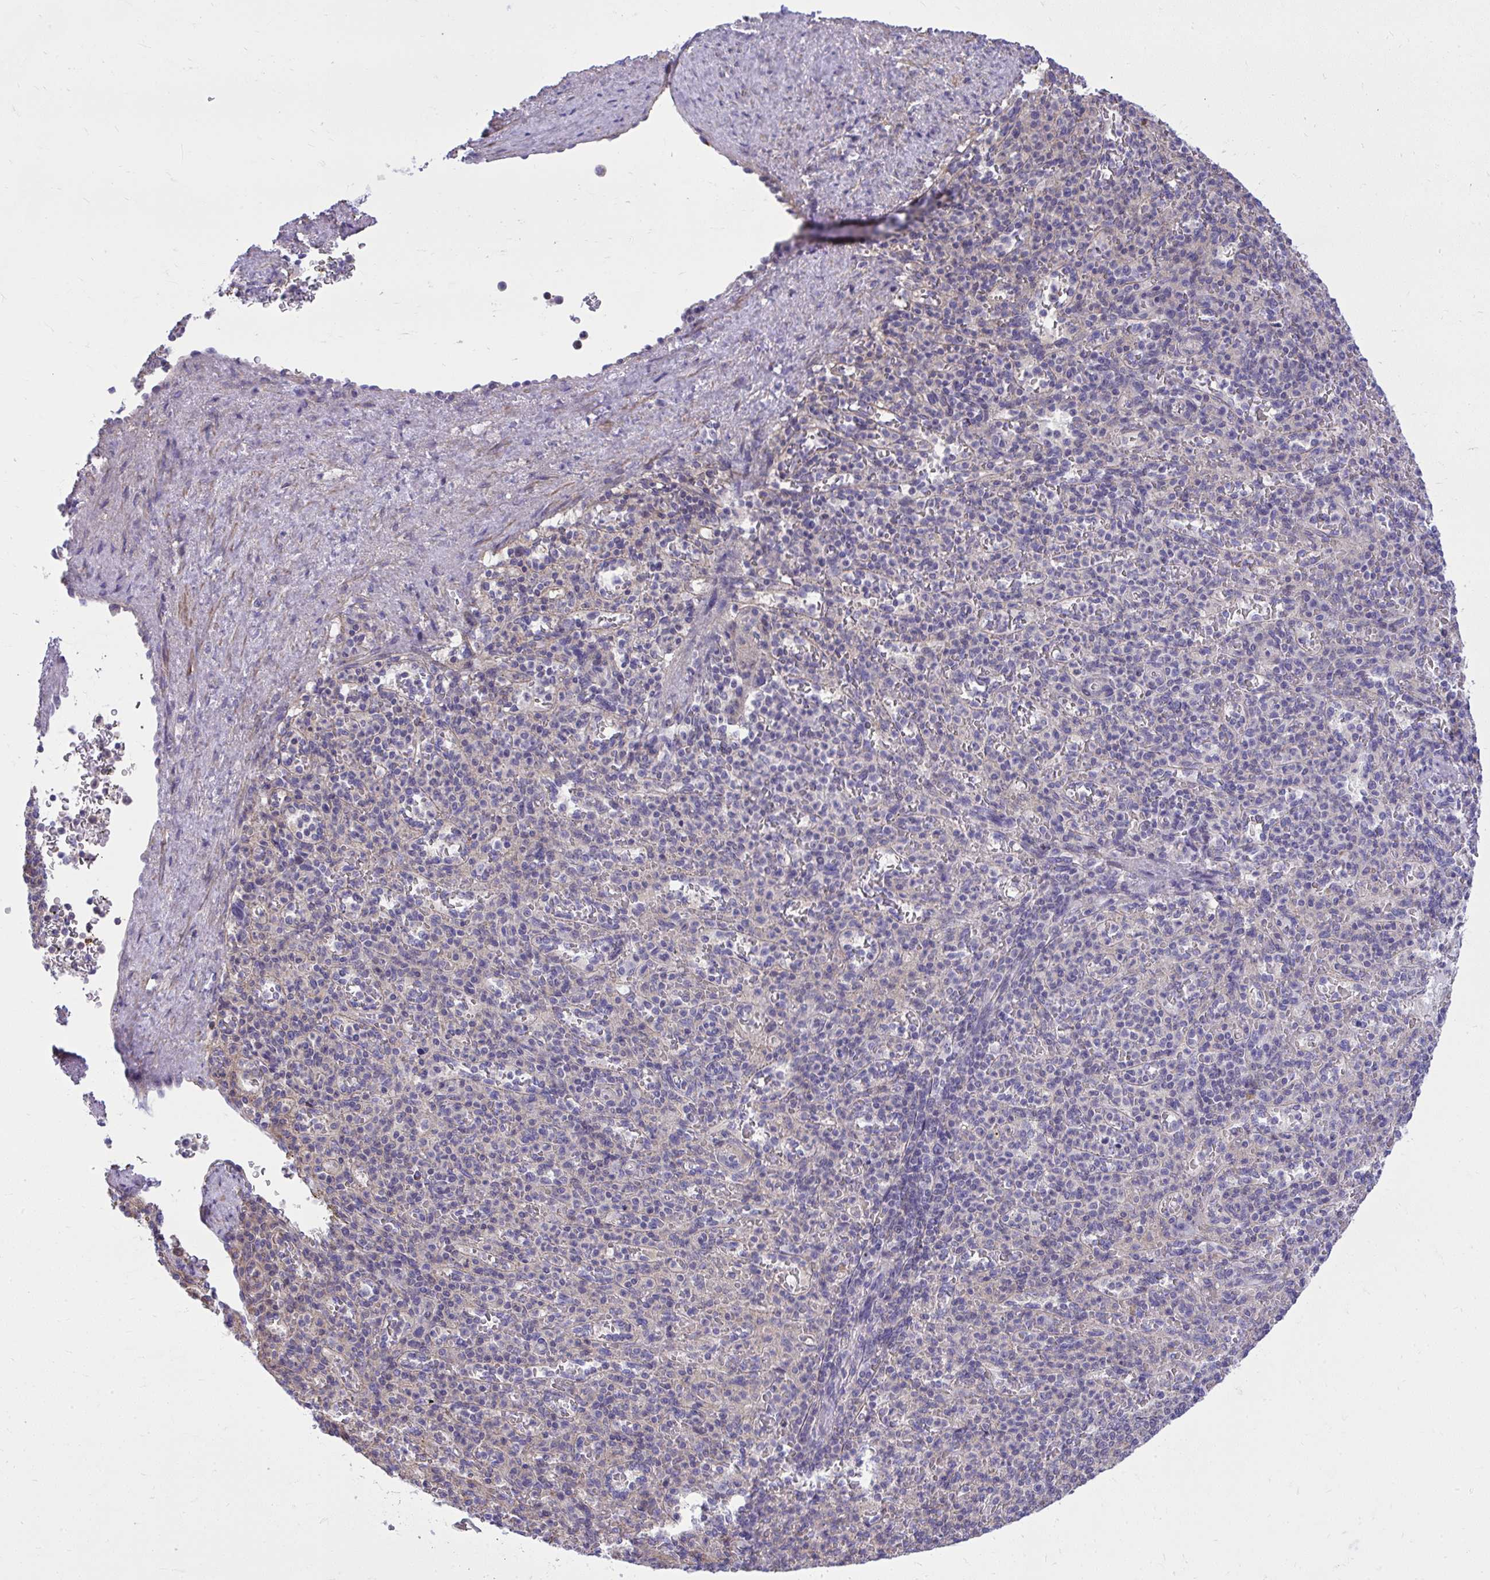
{"staining": {"intensity": "negative", "quantity": "none", "location": "none"}, "tissue": "spleen", "cell_type": "Cells in red pulp", "image_type": "normal", "snomed": [{"axis": "morphology", "description": "Normal tissue, NOS"}, {"axis": "topography", "description": "Spleen"}], "caption": "High power microscopy micrograph of an IHC histopathology image of benign spleen, revealing no significant expression in cells in red pulp.", "gene": "GRK4", "patient": {"sex": "female", "age": 74}}